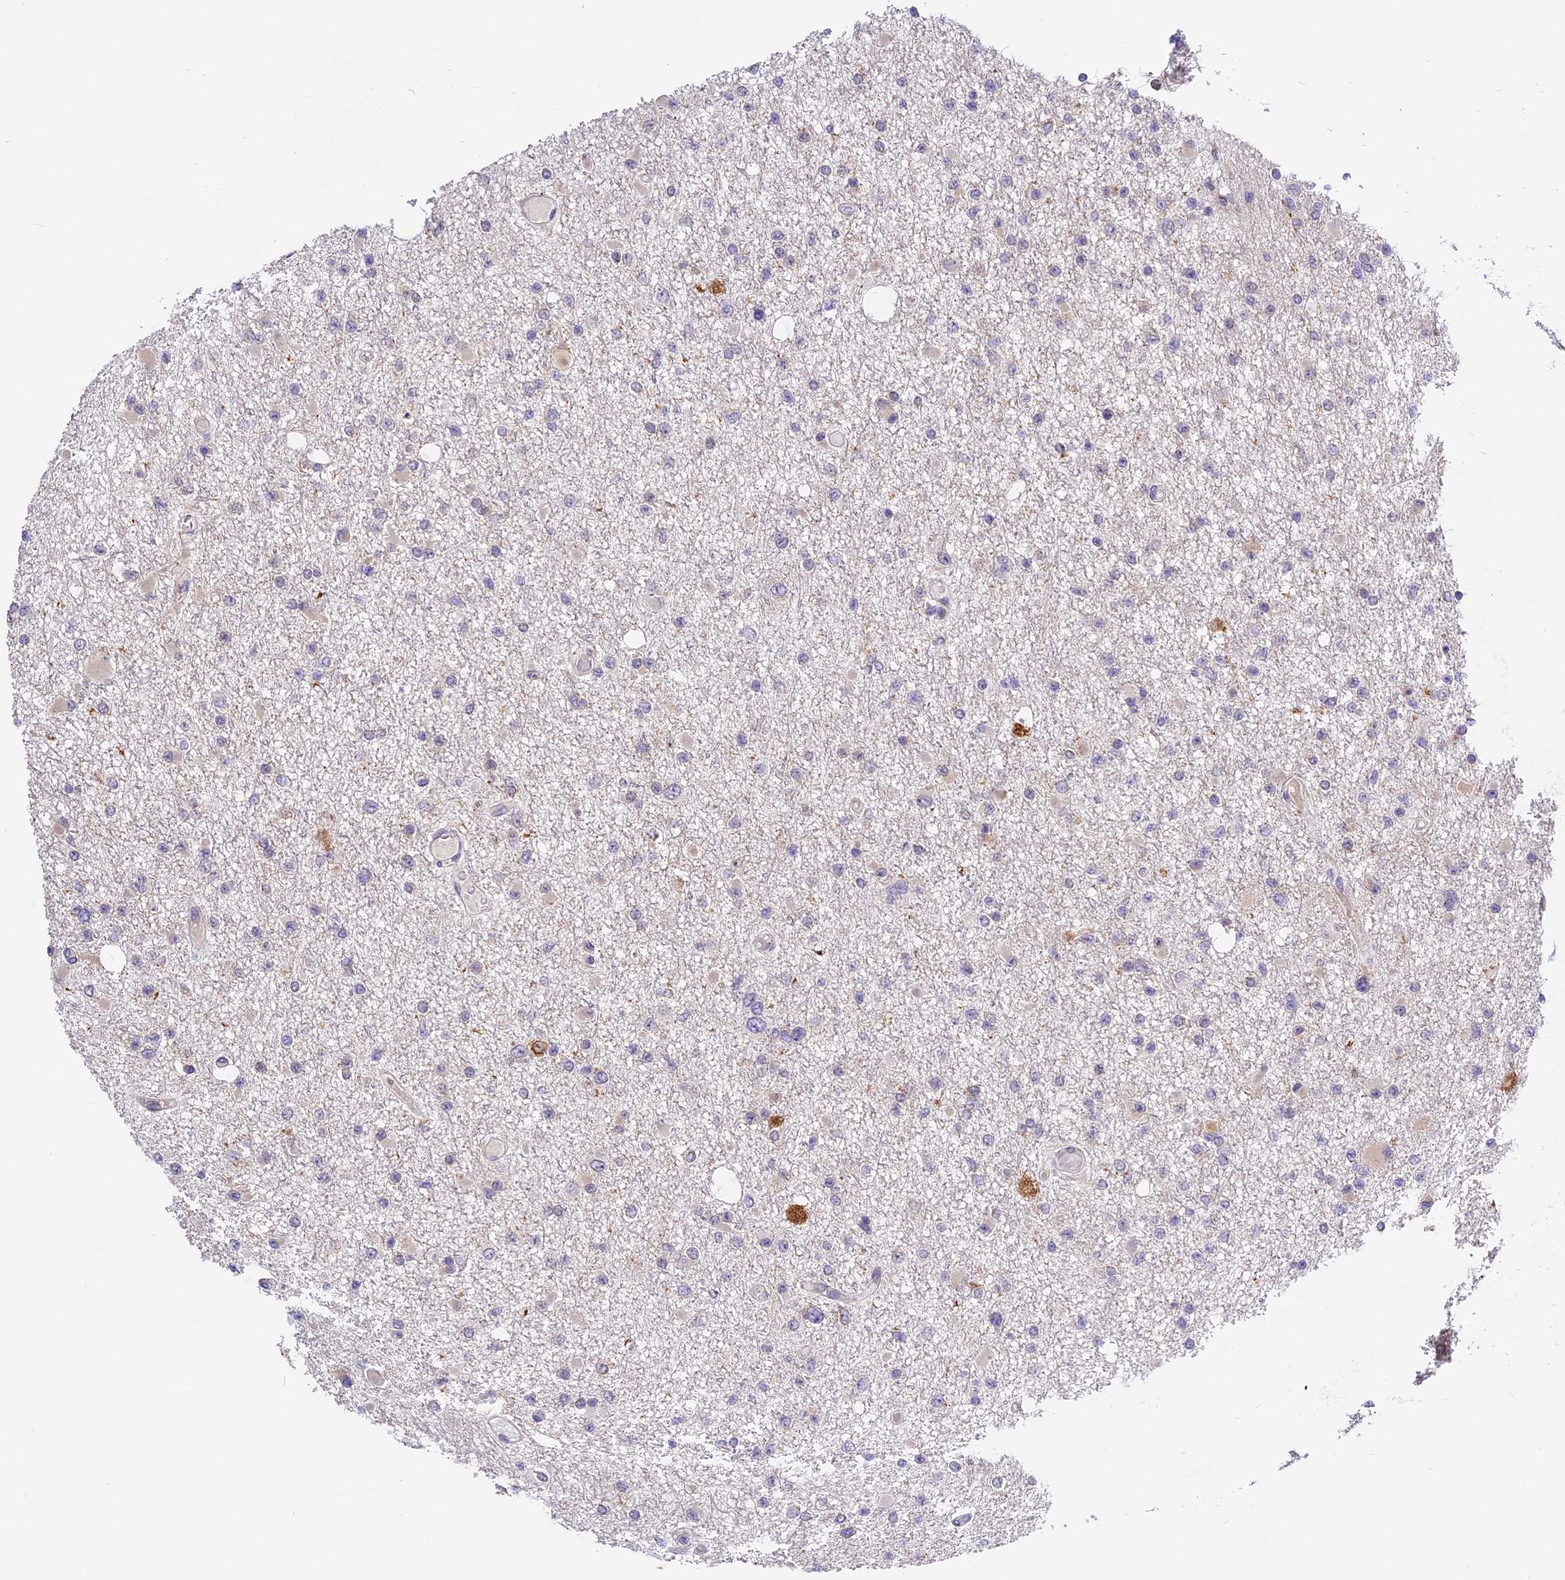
{"staining": {"intensity": "negative", "quantity": "none", "location": "none"}, "tissue": "glioma", "cell_type": "Tumor cells", "image_type": "cancer", "snomed": [{"axis": "morphology", "description": "Glioma, malignant, Low grade"}, {"axis": "topography", "description": "Brain"}], "caption": "IHC micrograph of neoplastic tissue: malignant glioma (low-grade) stained with DAB (3,3'-diaminobenzidine) demonstrates no significant protein staining in tumor cells. Brightfield microscopy of IHC stained with DAB (3,3'-diaminobenzidine) (brown) and hematoxylin (blue), captured at high magnification.", "gene": "BSCL2", "patient": {"sex": "female", "age": 22}}